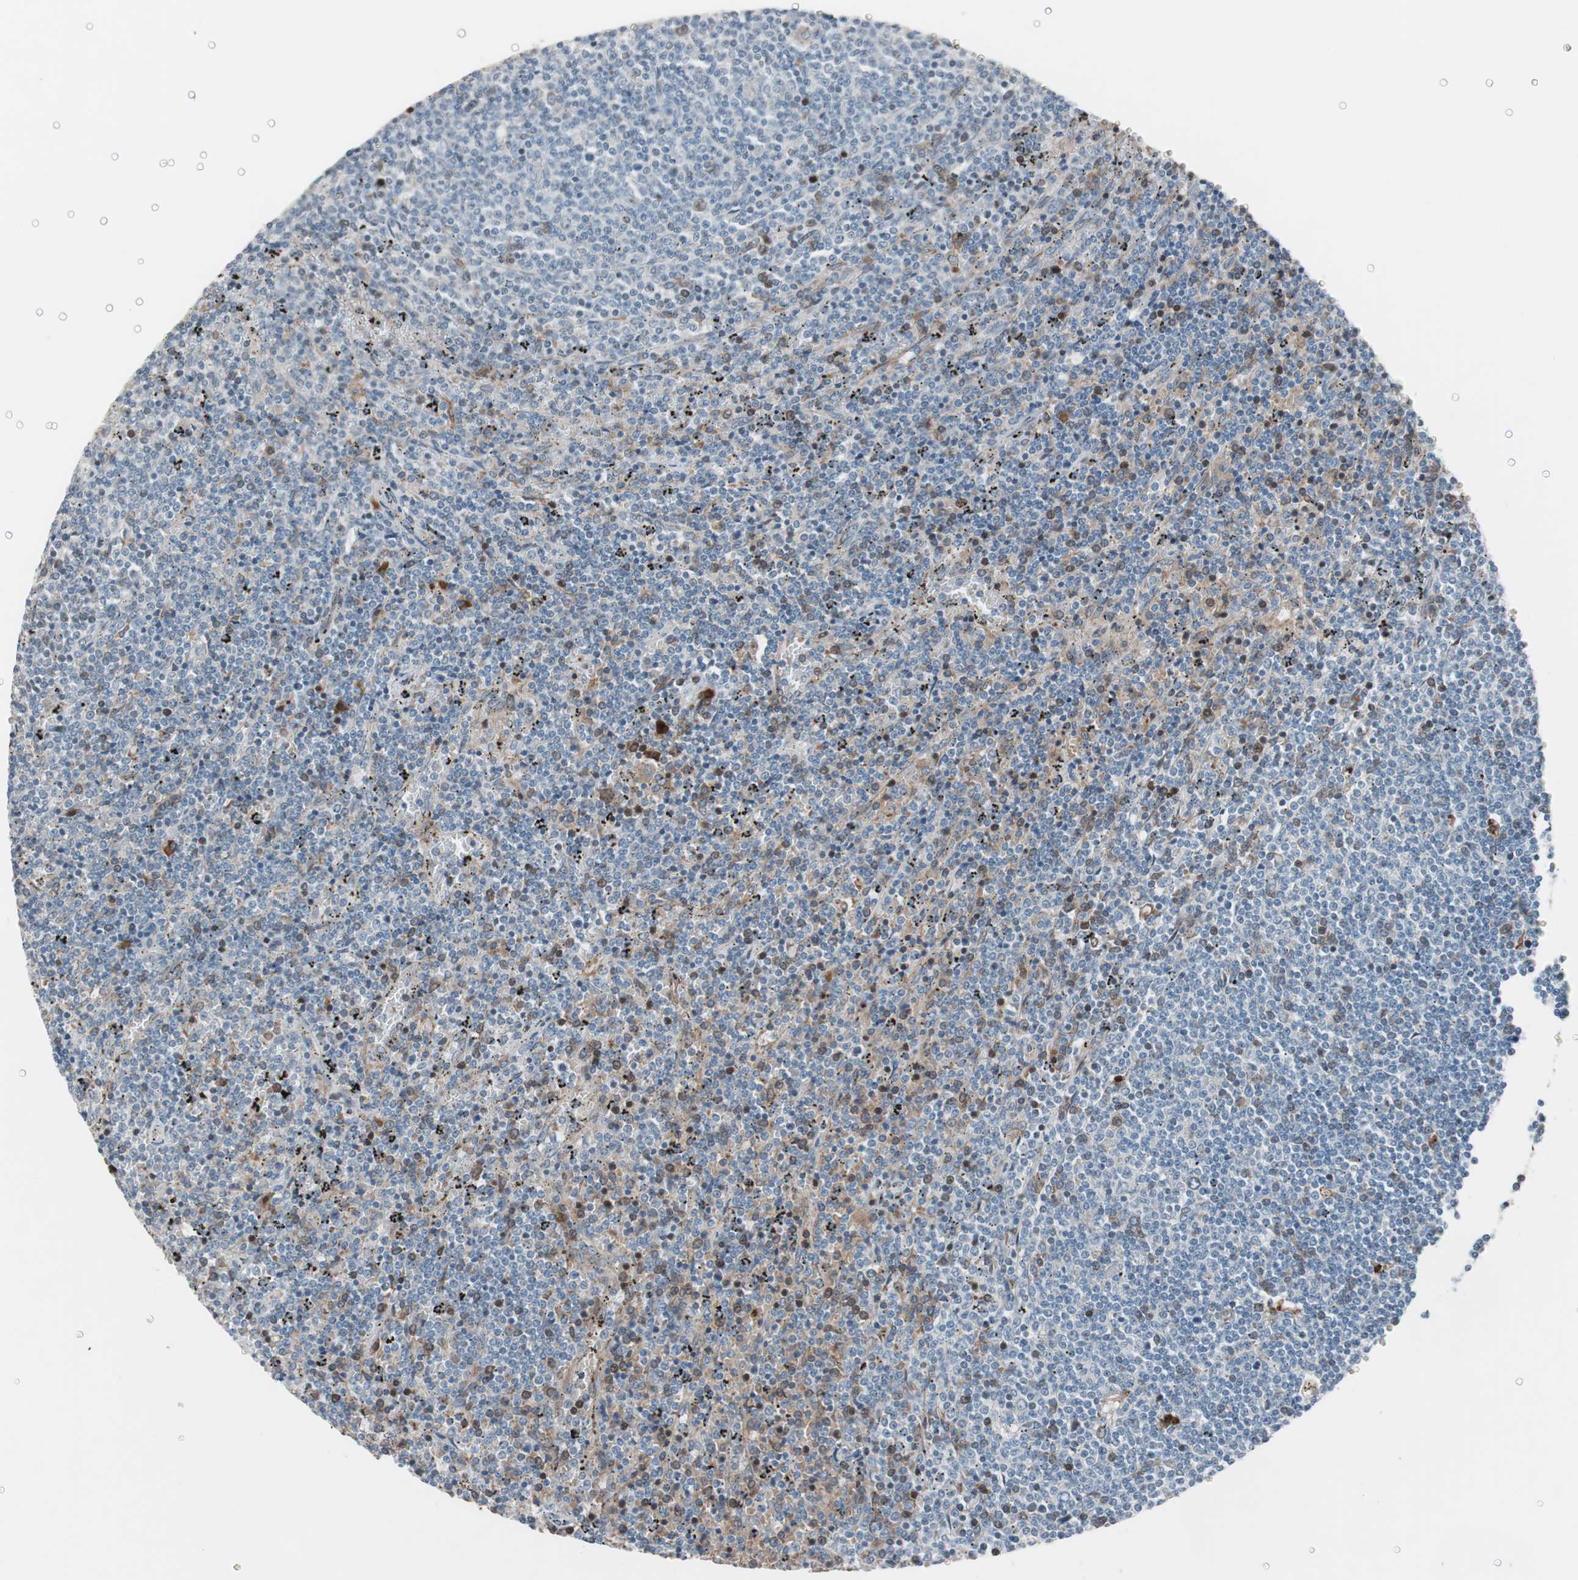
{"staining": {"intensity": "strong", "quantity": "<25%", "location": "cytoplasmic/membranous"}, "tissue": "lymphoma", "cell_type": "Tumor cells", "image_type": "cancer", "snomed": [{"axis": "morphology", "description": "Malignant lymphoma, non-Hodgkin's type, Low grade"}, {"axis": "topography", "description": "Spleen"}], "caption": "Immunohistochemistry photomicrograph of human lymphoma stained for a protein (brown), which shows medium levels of strong cytoplasmic/membranous staining in about <25% of tumor cells.", "gene": "GRB7", "patient": {"sex": "female", "age": 50}}